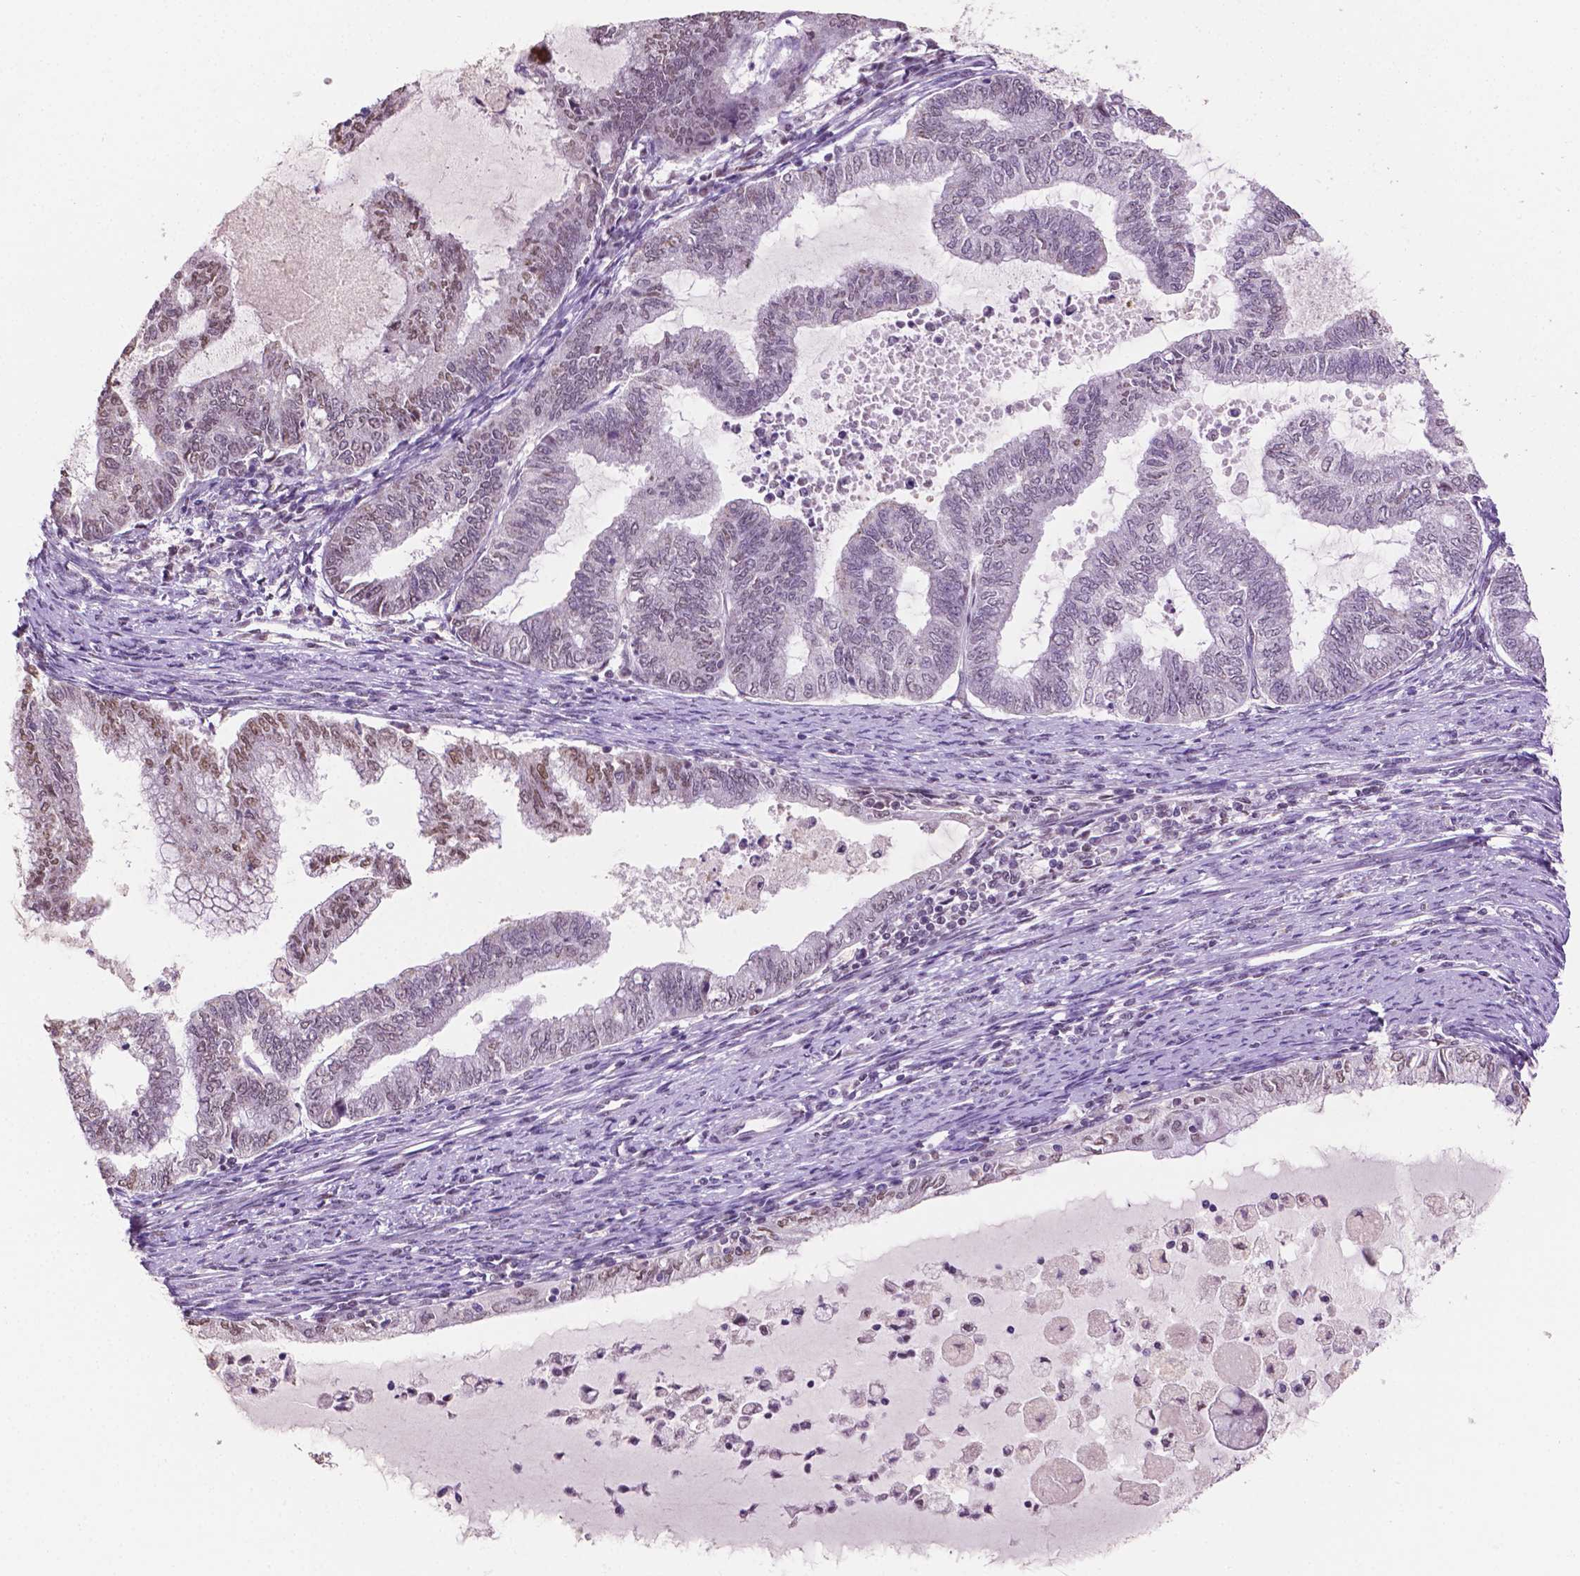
{"staining": {"intensity": "moderate", "quantity": "<25%", "location": "nuclear"}, "tissue": "endometrial cancer", "cell_type": "Tumor cells", "image_type": "cancer", "snomed": [{"axis": "morphology", "description": "Adenocarcinoma, NOS"}, {"axis": "topography", "description": "Endometrium"}], "caption": "Human endometrial cancer (adenocarcinoma) stained with a protein marker shows moderate staining in tumor cells.", "gene": "PTPN6", "patient": {"sex": "female", "age": 79}}